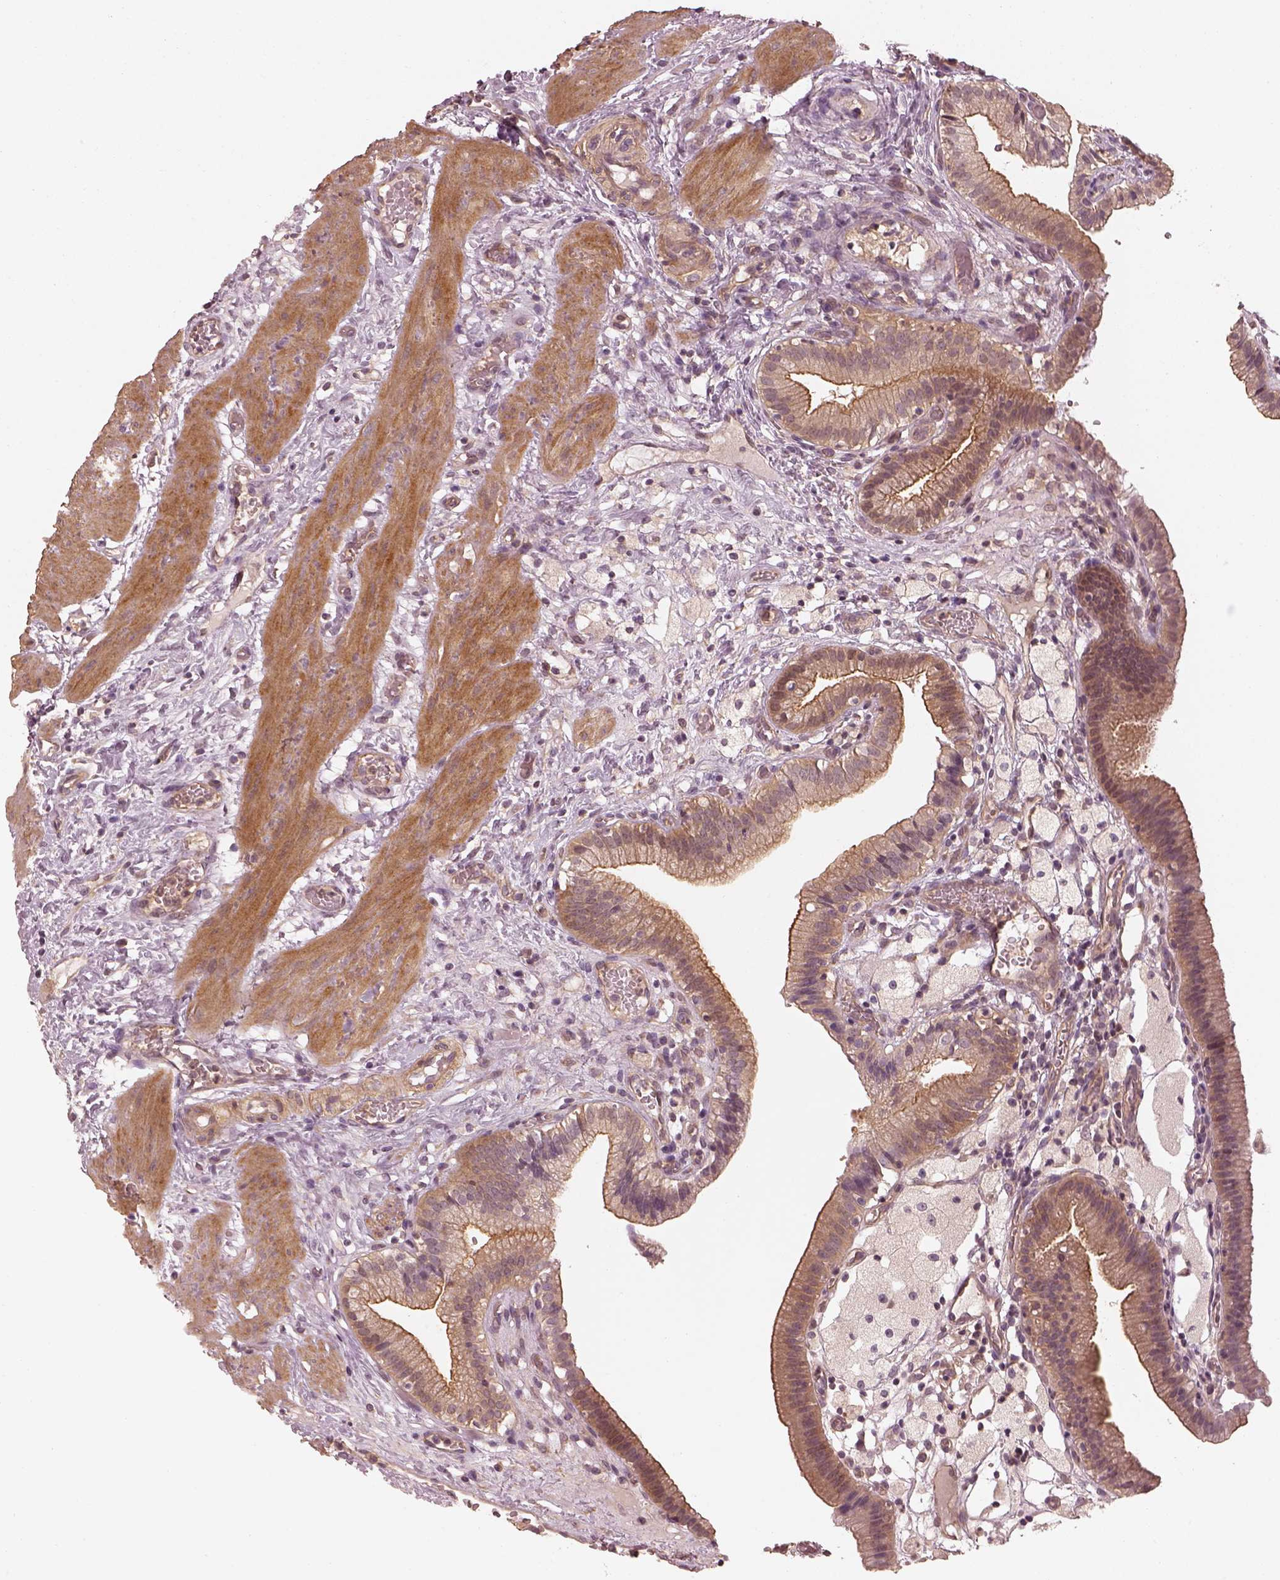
{"staining": {"intensity": "strong", "quantity": ">75%", "location": "cytoplasmic/membranous"}, "tissue": "gallbladder", "cell_type": "Glandular cells", "image_type": "normal", "snomed": [{"axis": "morphology", "description": "Normal tissue, NOS"}, {"axis": "topography", "description": "Gallbladder"}], "caption": "About >75% of glandular cells in benign human gallbladder demonstrate strong cytoplasmic/membranous protein expression as visualized by brown immunohistochemical staining.", "gene": "FAM107B", "patient": {"sex": "female", "age": 24}}